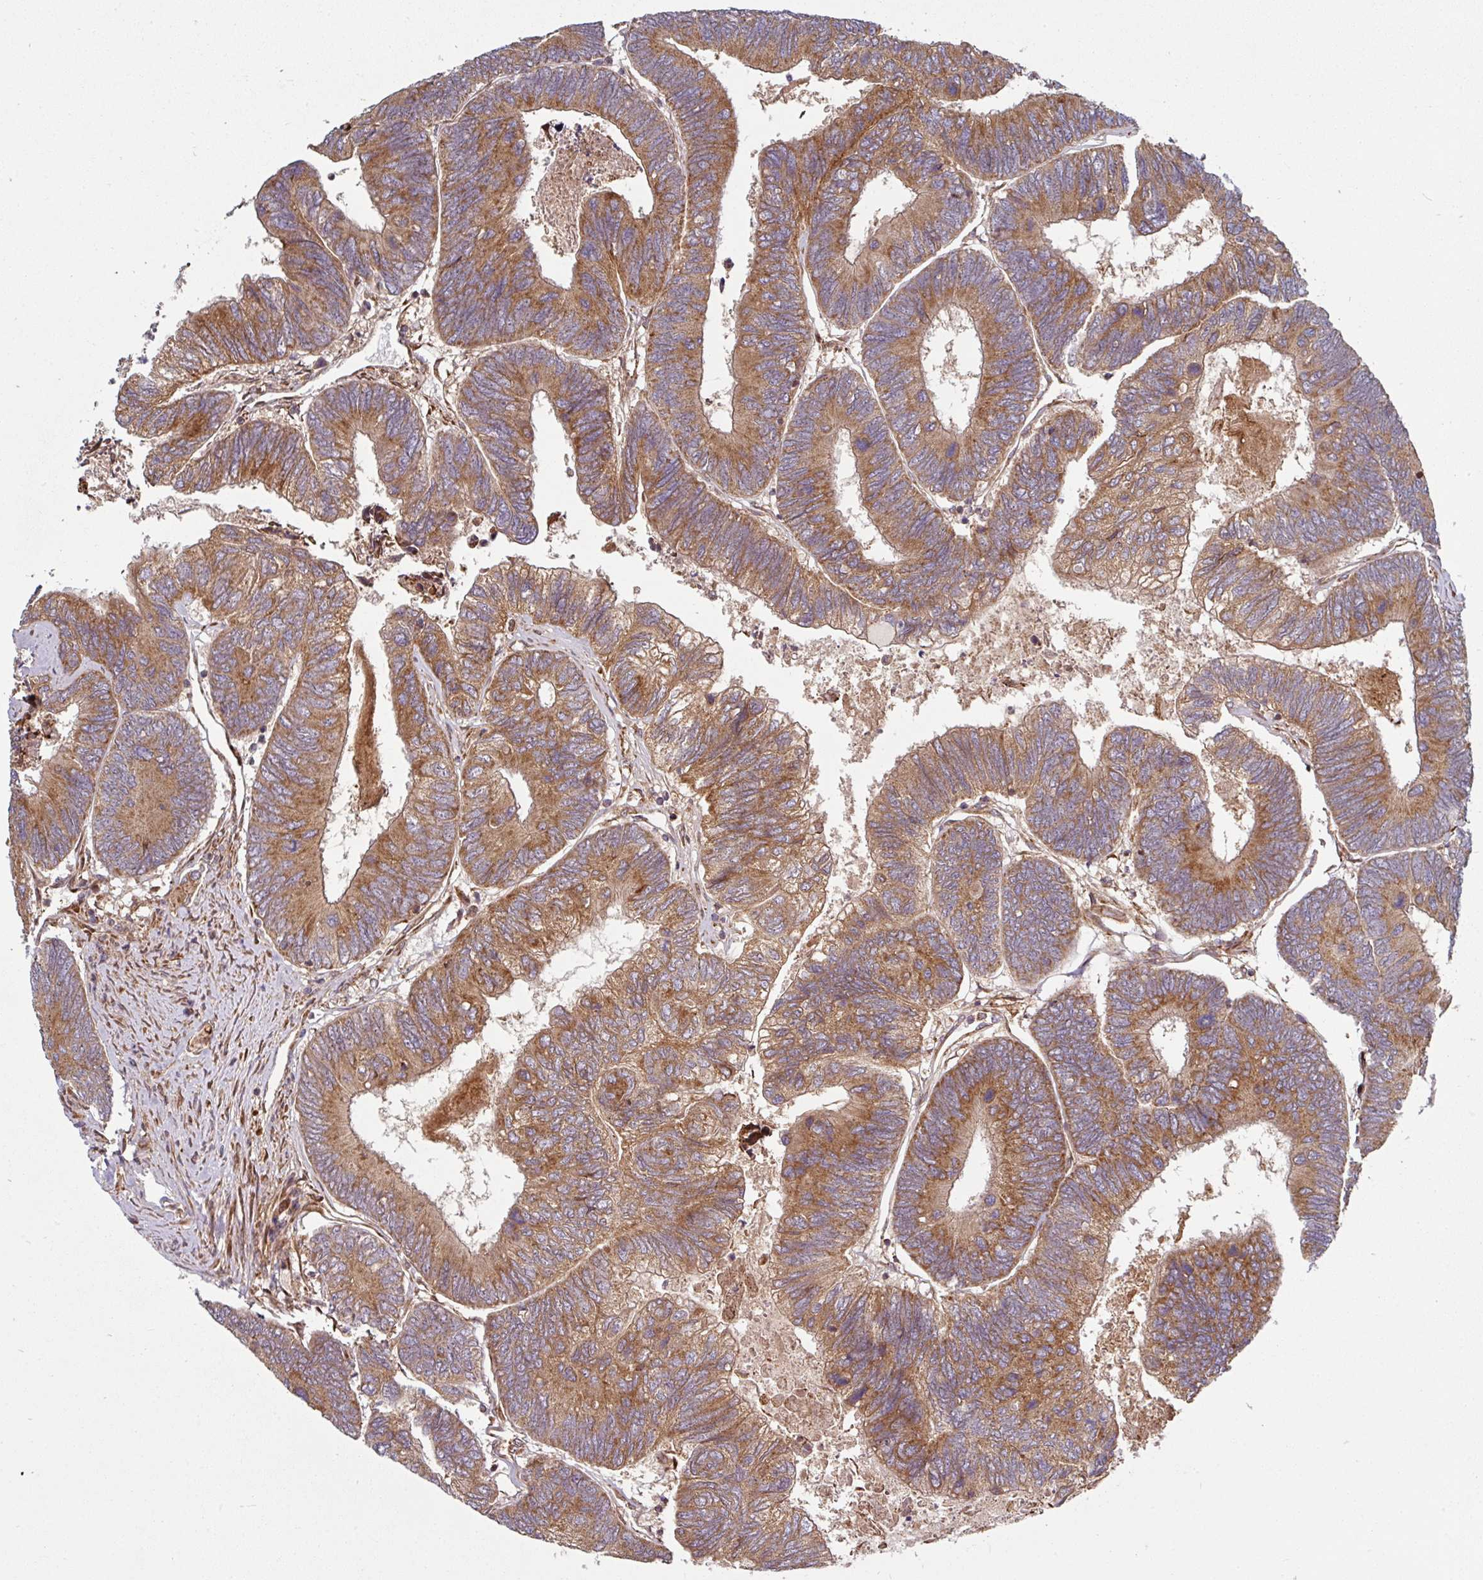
{"staining": {"intensity": "moderate", "quantity": ">75%", "location": "cytoplasmic/membranous"}, "tissue": "colorectal cancer", "cell_type": "Tumor cells", "image_type": "cancer", "snomed": [{"axis": "morphology", "description": "Adenocarcinoma, NOS"}, {"axis": "topography", "description": "Colon"}], "caption": "Protein positivity by immunohistochemistry (IHC) displays moderate cytoplasmic/membranous staining in about >75% of tumor cells in colorectal cancer.", "gene": "RAB5A", "patient": {"sex": "female", "age": 67}}